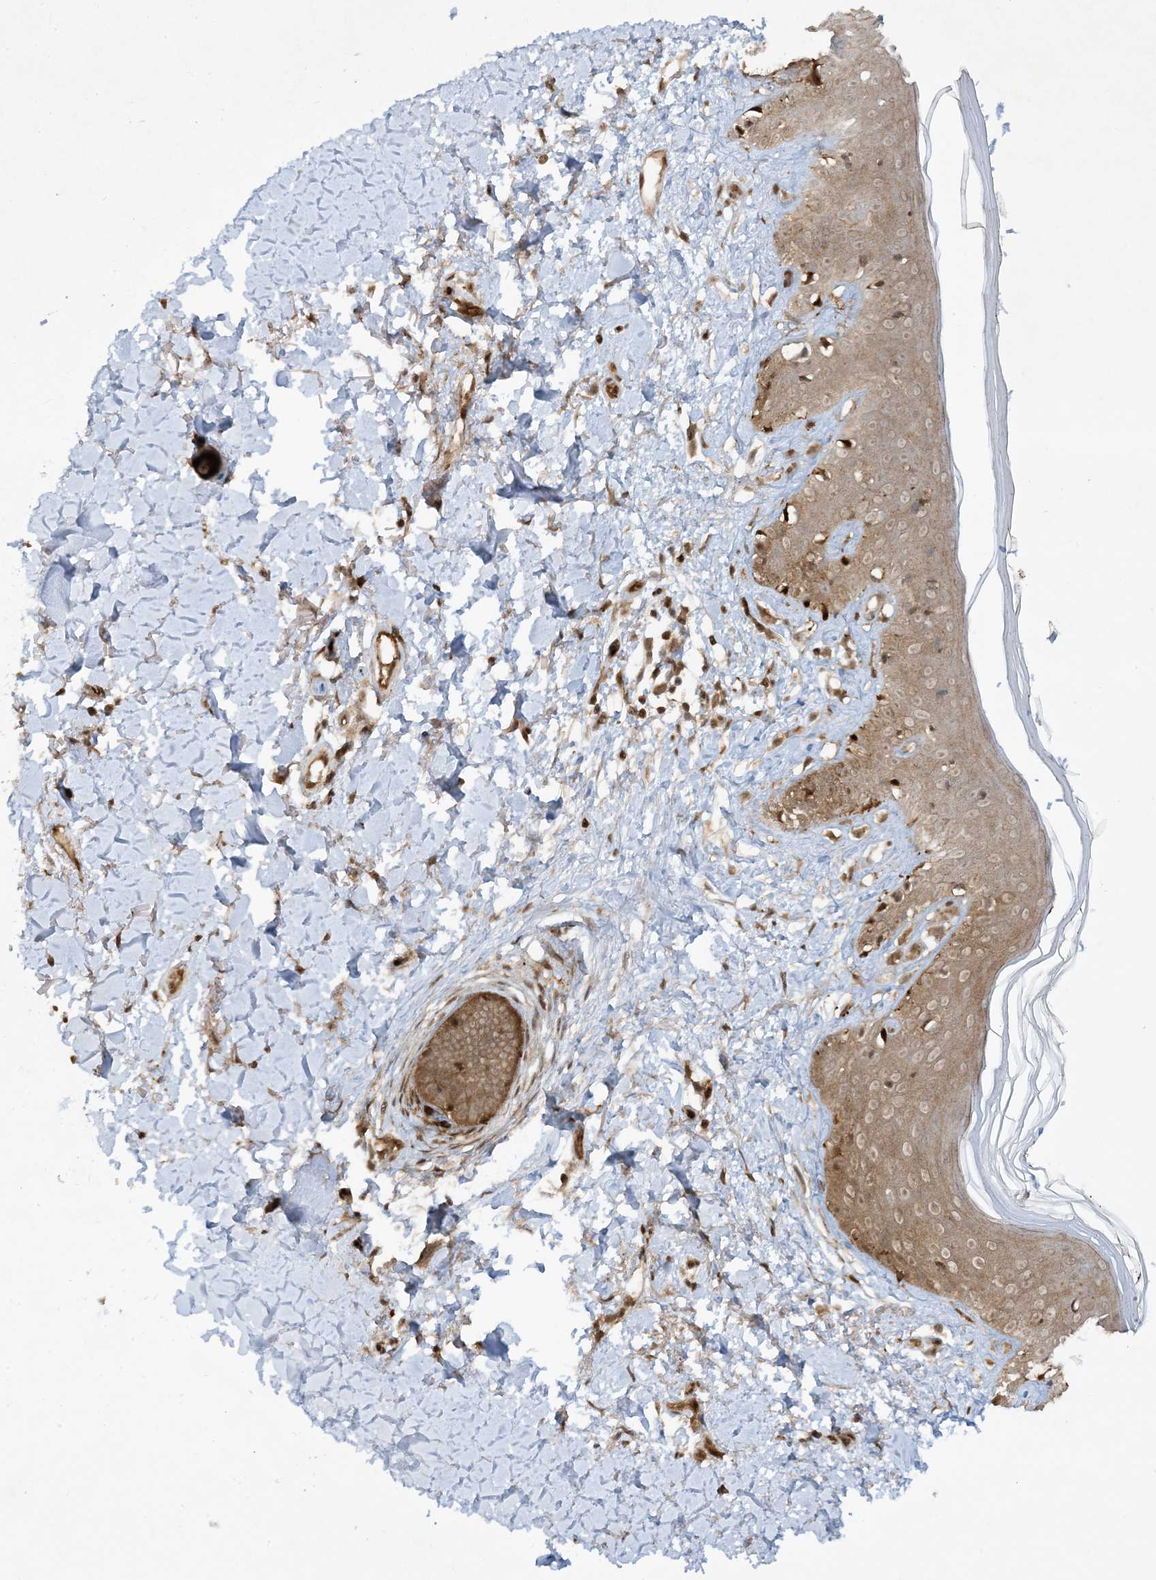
{"staining": {"intensity": "strong", "quantity": ">75%", "location": "cytoplasmic/membranous"}, "tissue": "skin", "cell_type": "Fibroblasts", "image_type": "normal", "snomed": [{"axis": "morphology", "description": "Normal tissue, NOS"}, {"axis": "topography", "description": "Skin"}], "caption": "IHC of normal skin displays high levels of strong cytoplasmic/membranous positivity in approximately >75% of fibroblasts. (Brightfield microscopy of DAB IHC at high magnification).", "gene": "CERT1", "patient": {"sex": "female", "age": 64}}